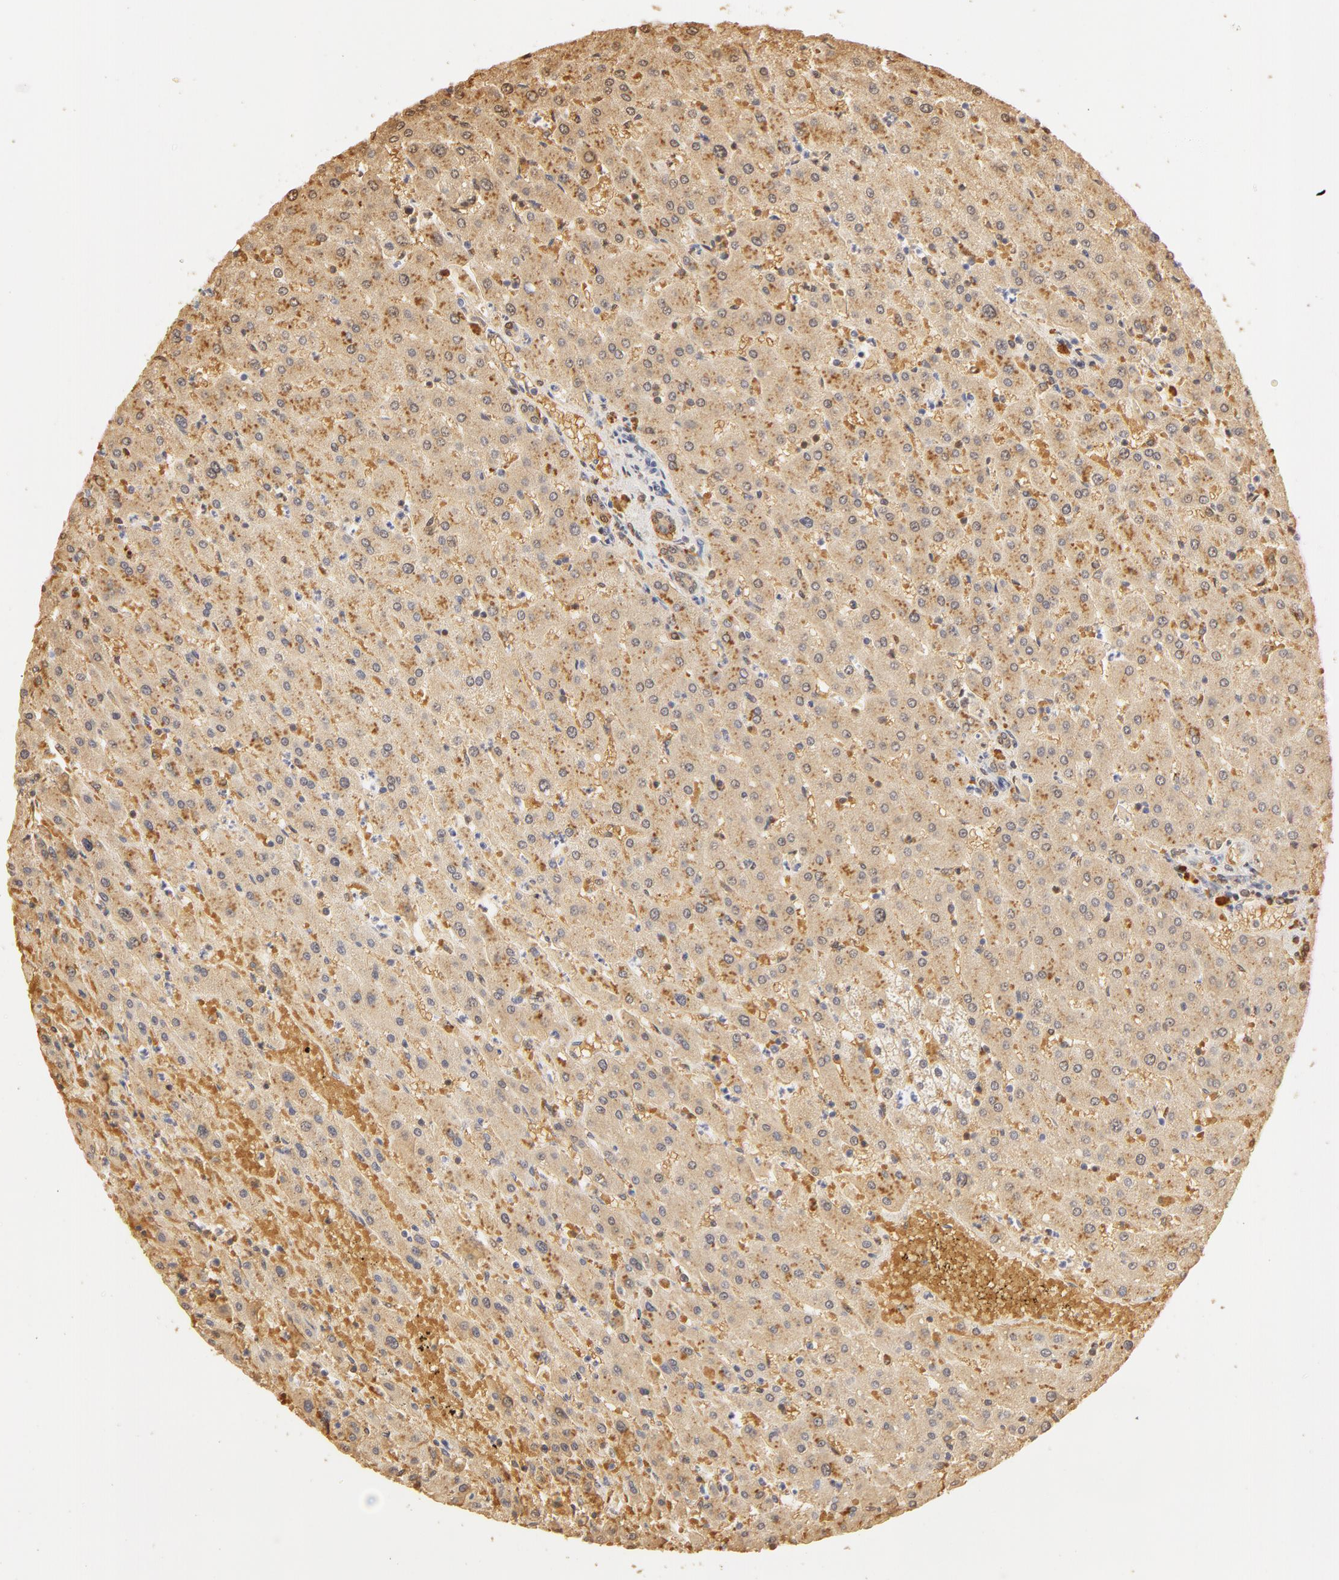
{"staining": {"intensity": "moderate", "quantity": ">75%", "location": "cytoplasmic/membranous,nuclear"}, "tissue": "liver", "cell_type": "Cholangiocytes", "image_type": "normal", "snomed": [{"axis": "morphology", "description": "Normal tissue, NOS"}, {"axis": "topography", "description": "Liver"}], "caption": "Human liver stained for a protein (brown) exhibits moderate cytoplasmic/membranous,nuclear positive staining in about >75% of cholangiocytes.", "gene": "CA2", "patient": {"sex": "female", "age": 30}}